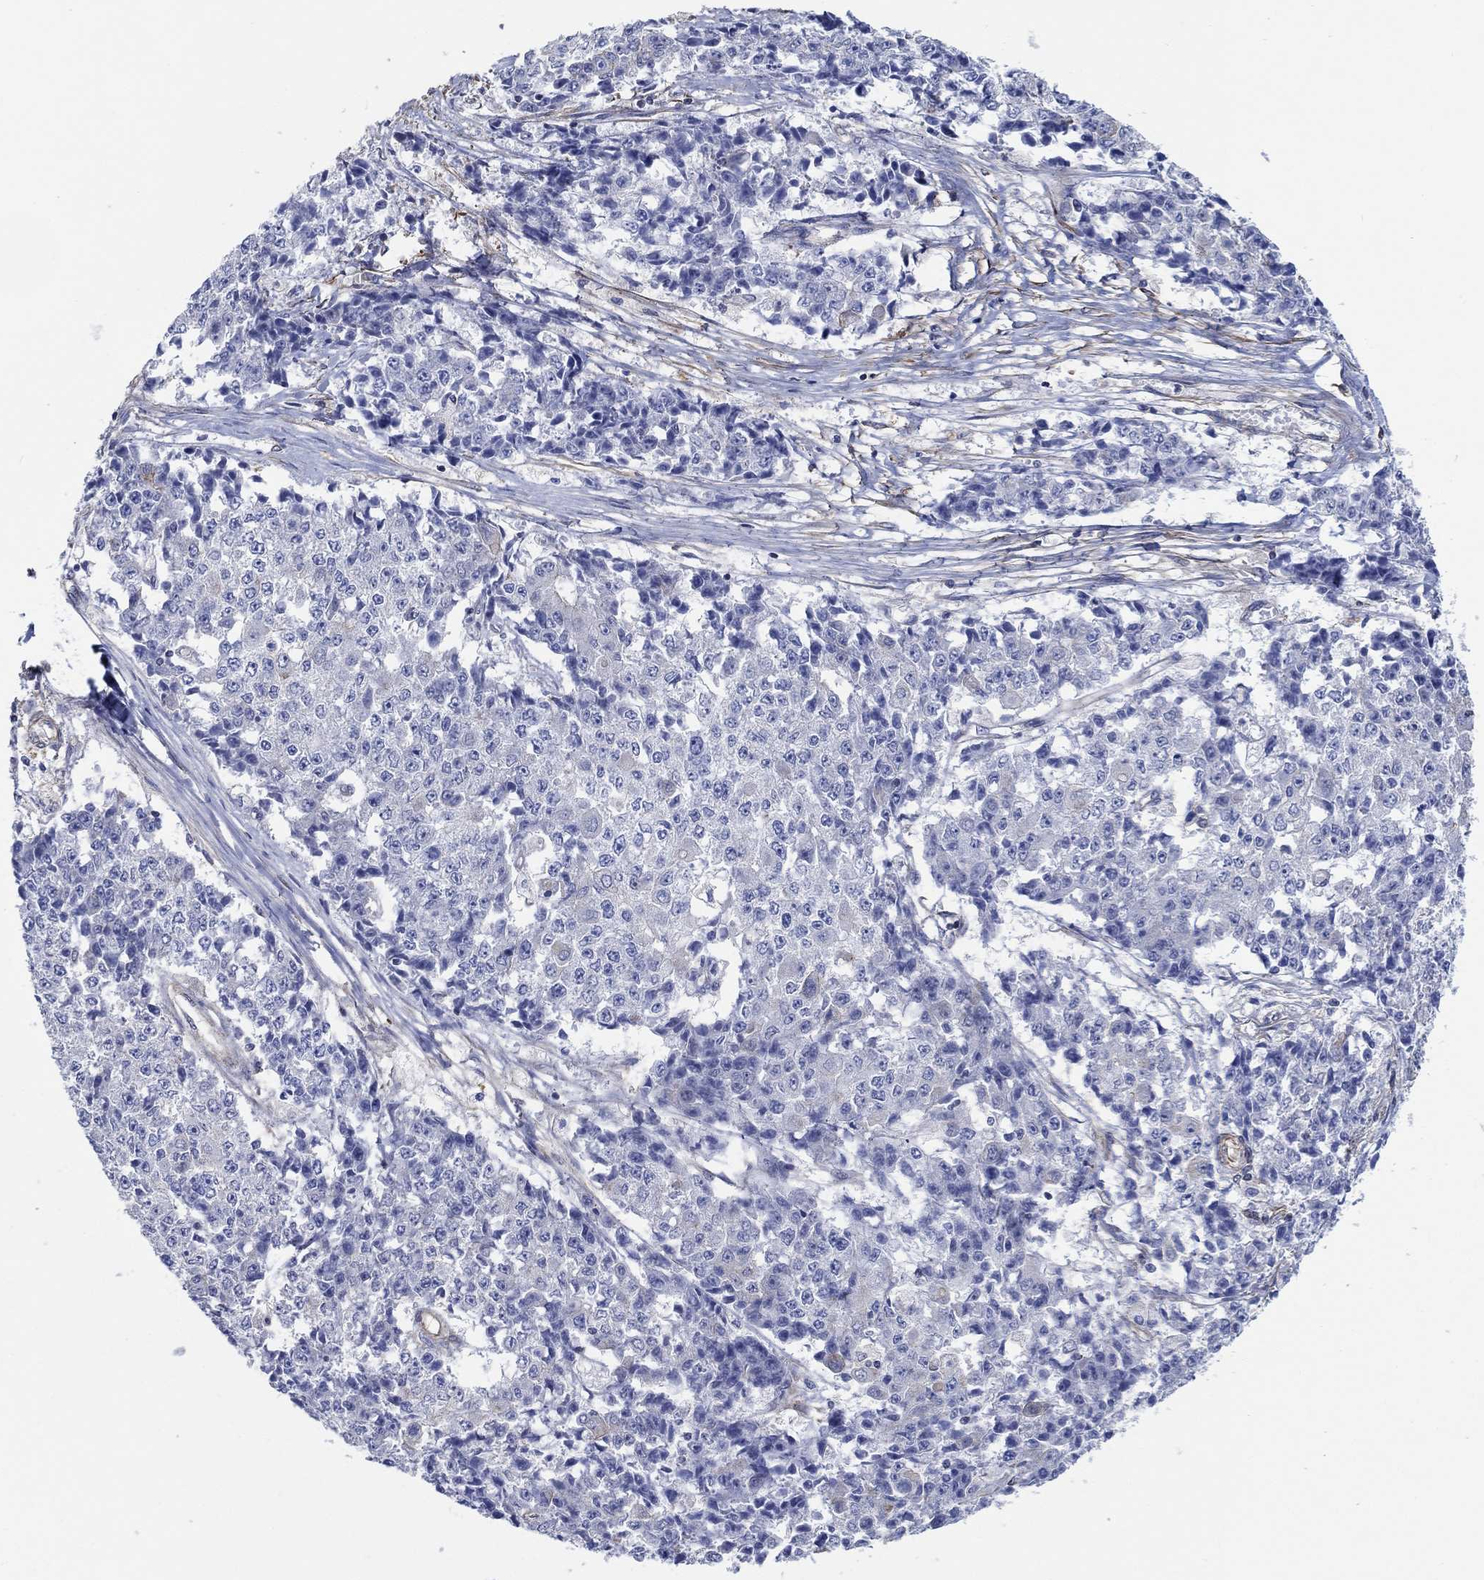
{"staining": {"intensity": "negative", "quantity": "none", "location": "none"}, "tissue": "ovarian cancer", "cell_type": "Tumor cells", "image_type": "cancer", "snomed": [{"axis": "morphology", "description": "Carcinoma, endometroid"}, {"axis": "topography", "description": "Ovary"}], "caption": "Immunohistochemistry (IHC) histopathology image of human endometroid carcinoma (ovarian) stained for a protein (brown), which reveals no staining in tumor cells.", "gene": "FMN1", "patient": {"sex": "female", "age": 42}}